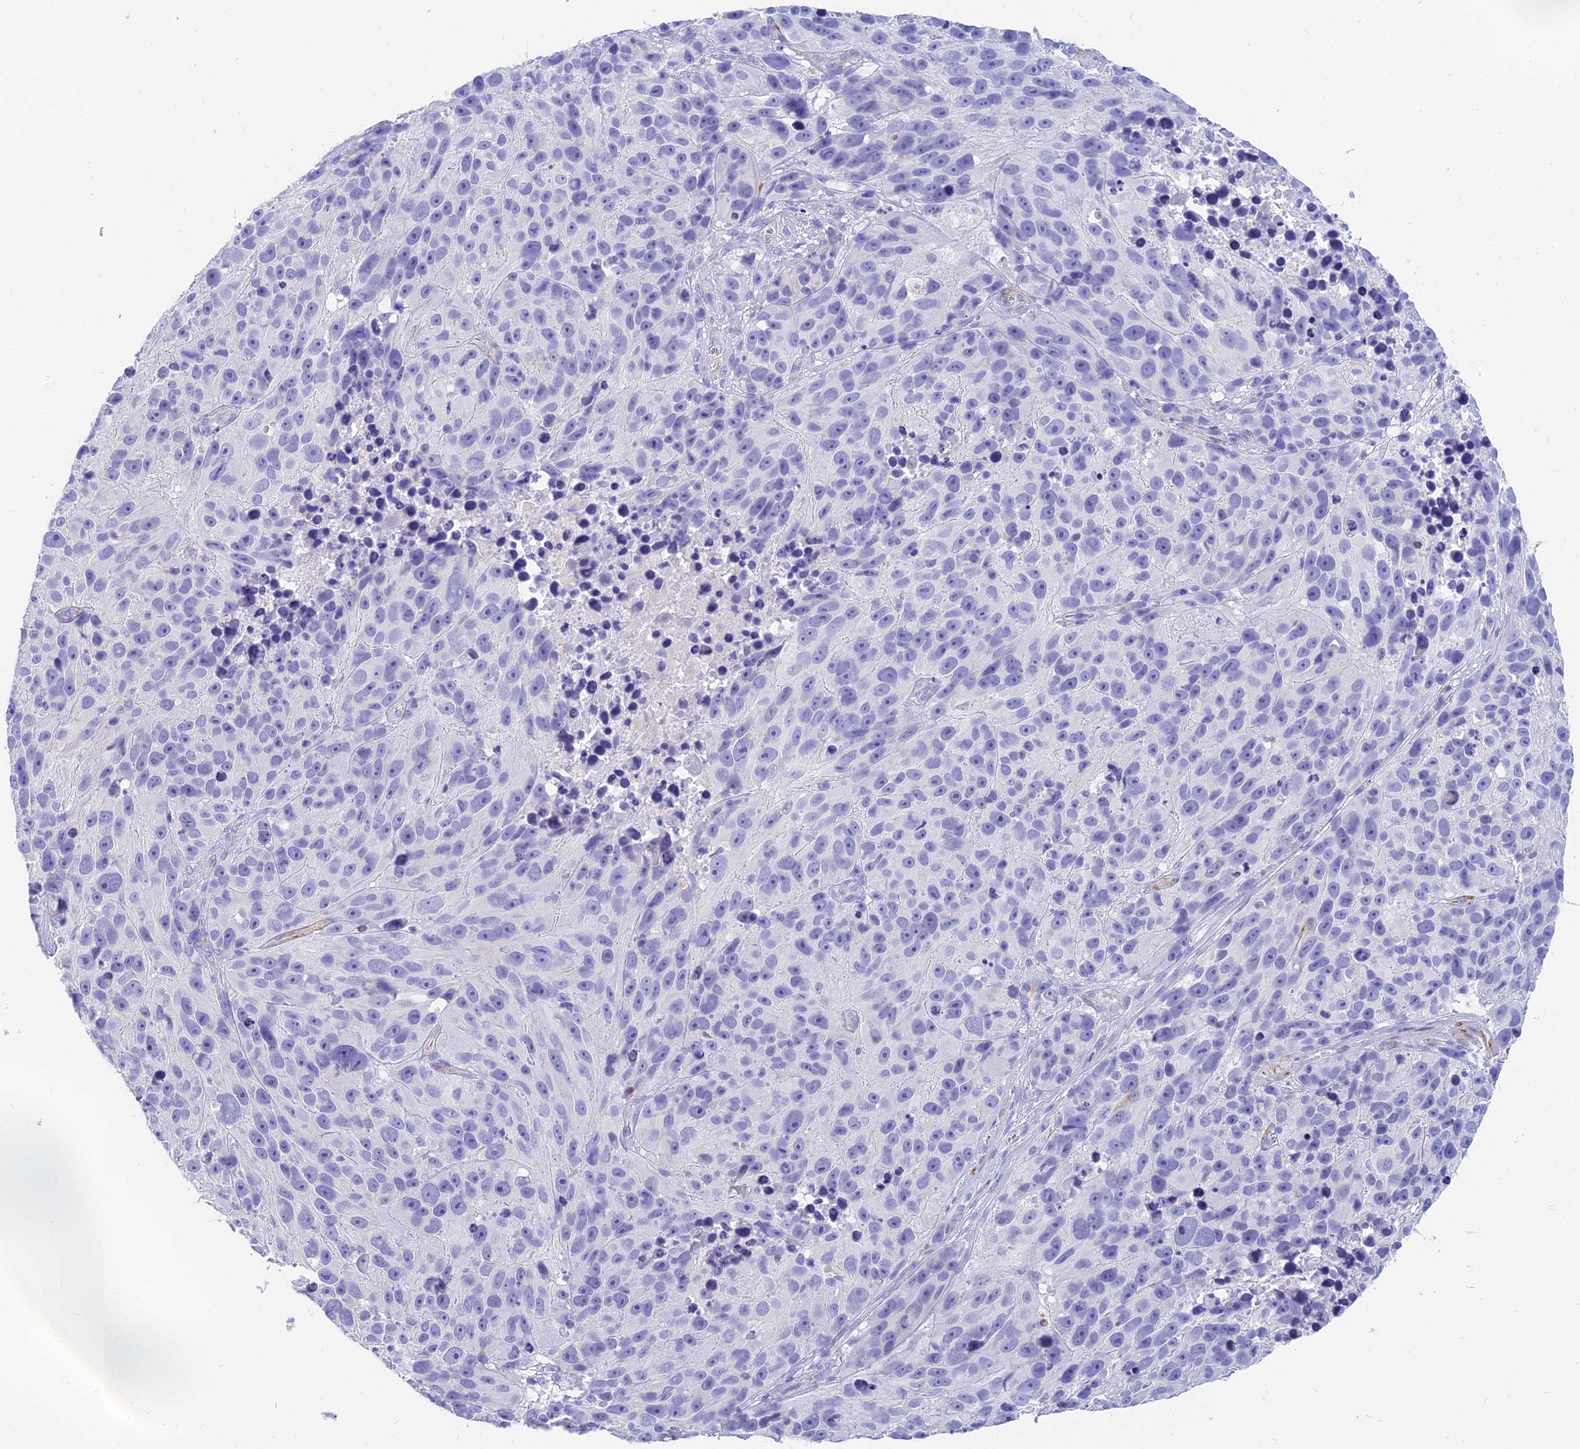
{"staining": {"intensity": "moderate", "quantity": "<25%", "location": "cytoplasmic/membranous"}, "tissue": "melanoma", "cell_type": "Tumor cells", "image_type": "cancer", "snomed": [{"axis": "morphology", "description": "Malignant melanoma, NOS"}, {"axis": "topography", "description": "Skin"}], "caption": "Melanoma stained with a protein marker demonstrates moderate staining in tumor cells.", "gene": "SLC36A2", "patient": {"sex": "male", "age": 84}}